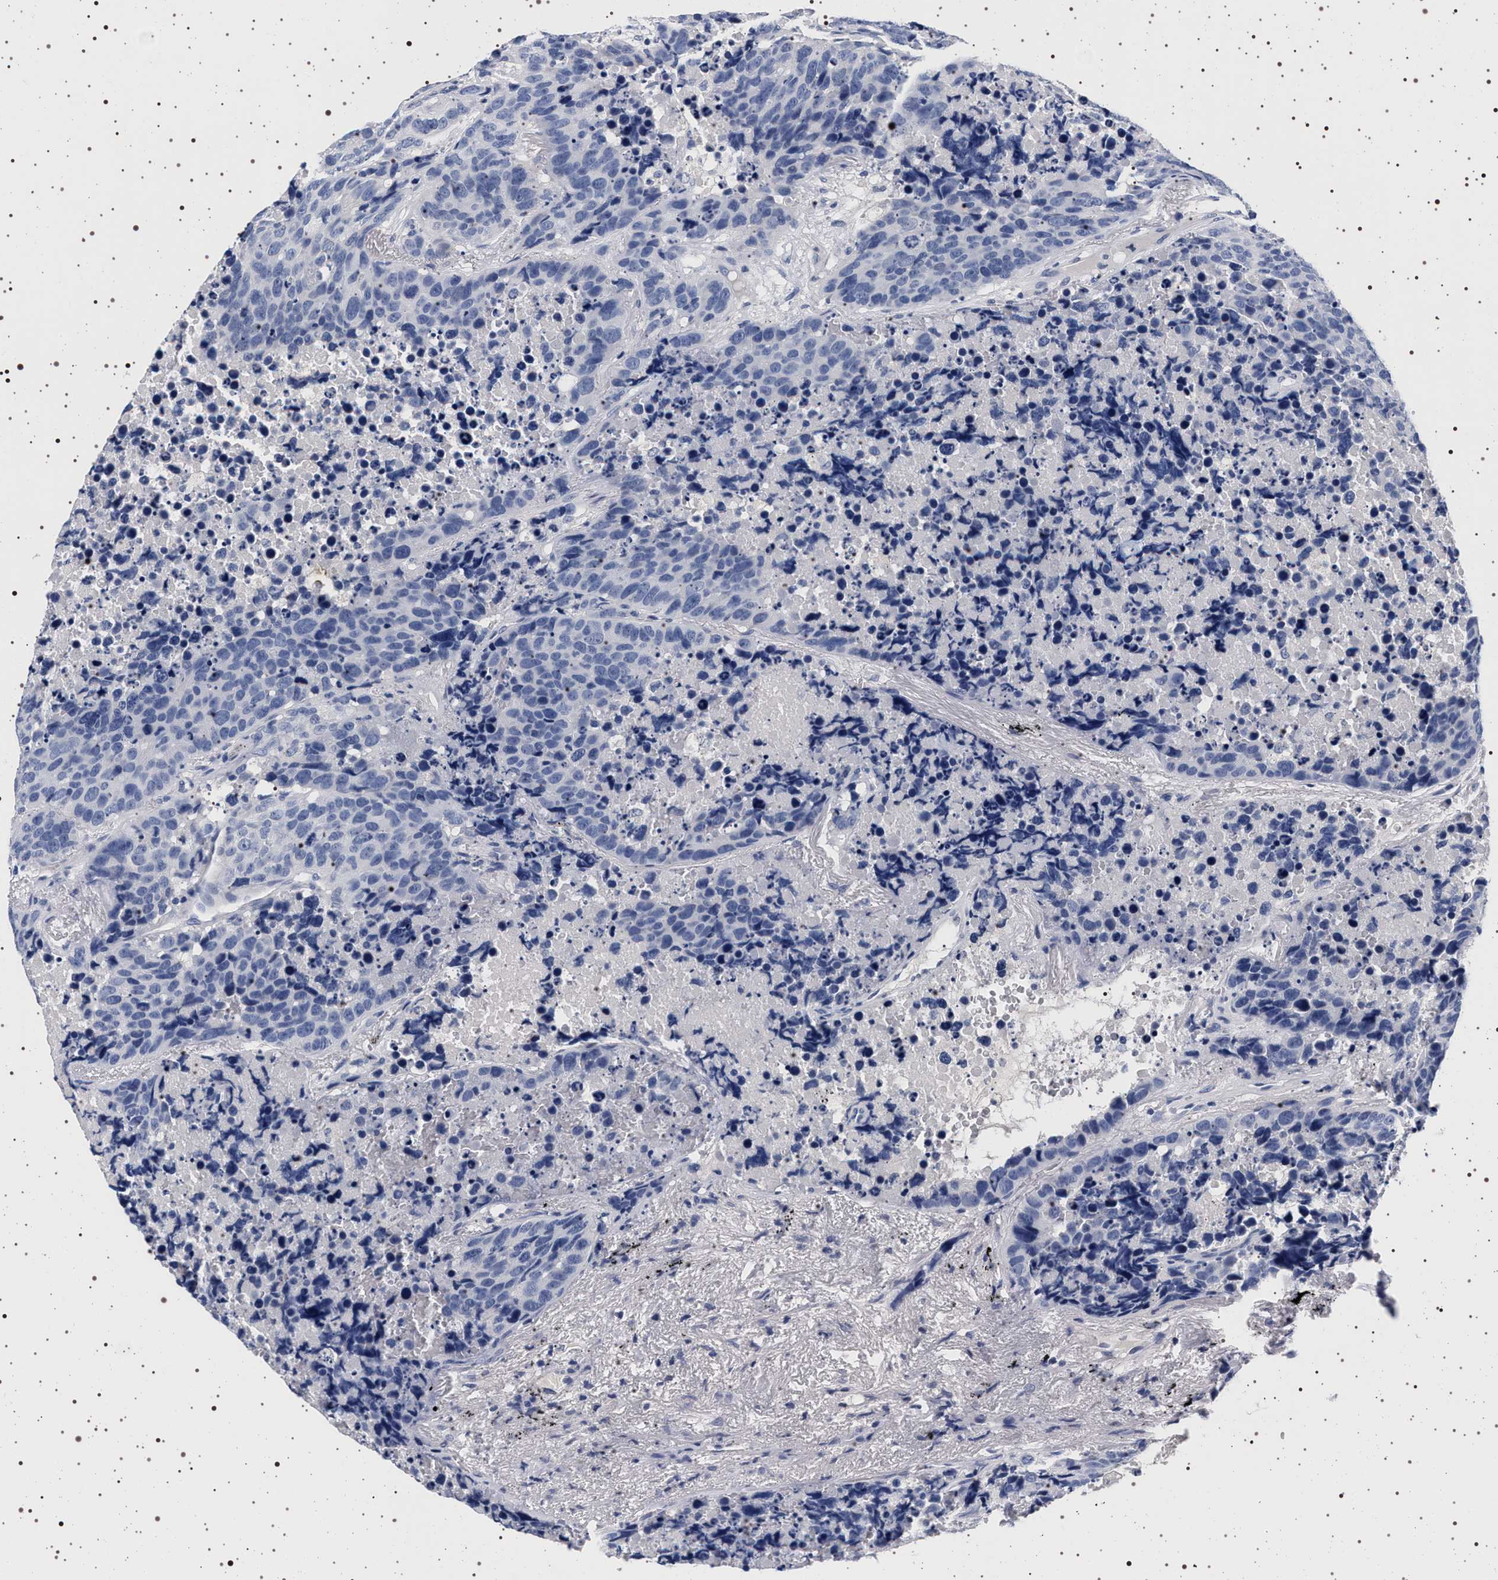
{"staining": {"intensity": "negative", "quantity": "none", "location": "none"}, "tissue": "carcinoid", "cell_type": "Tumor cells", "image_type": "cancer", "snomed": [{"axis": "morphology", "description": "Carcinoid, malignant, NOS"}, {"axis": "topography", "description": "Lung"}], "caption": "Micrograph shows no protein positivity in tumor cells of malignant carcinoid tissue.", "gene": "MAPK10", "patient": {"sex": "male", "age": 60}}